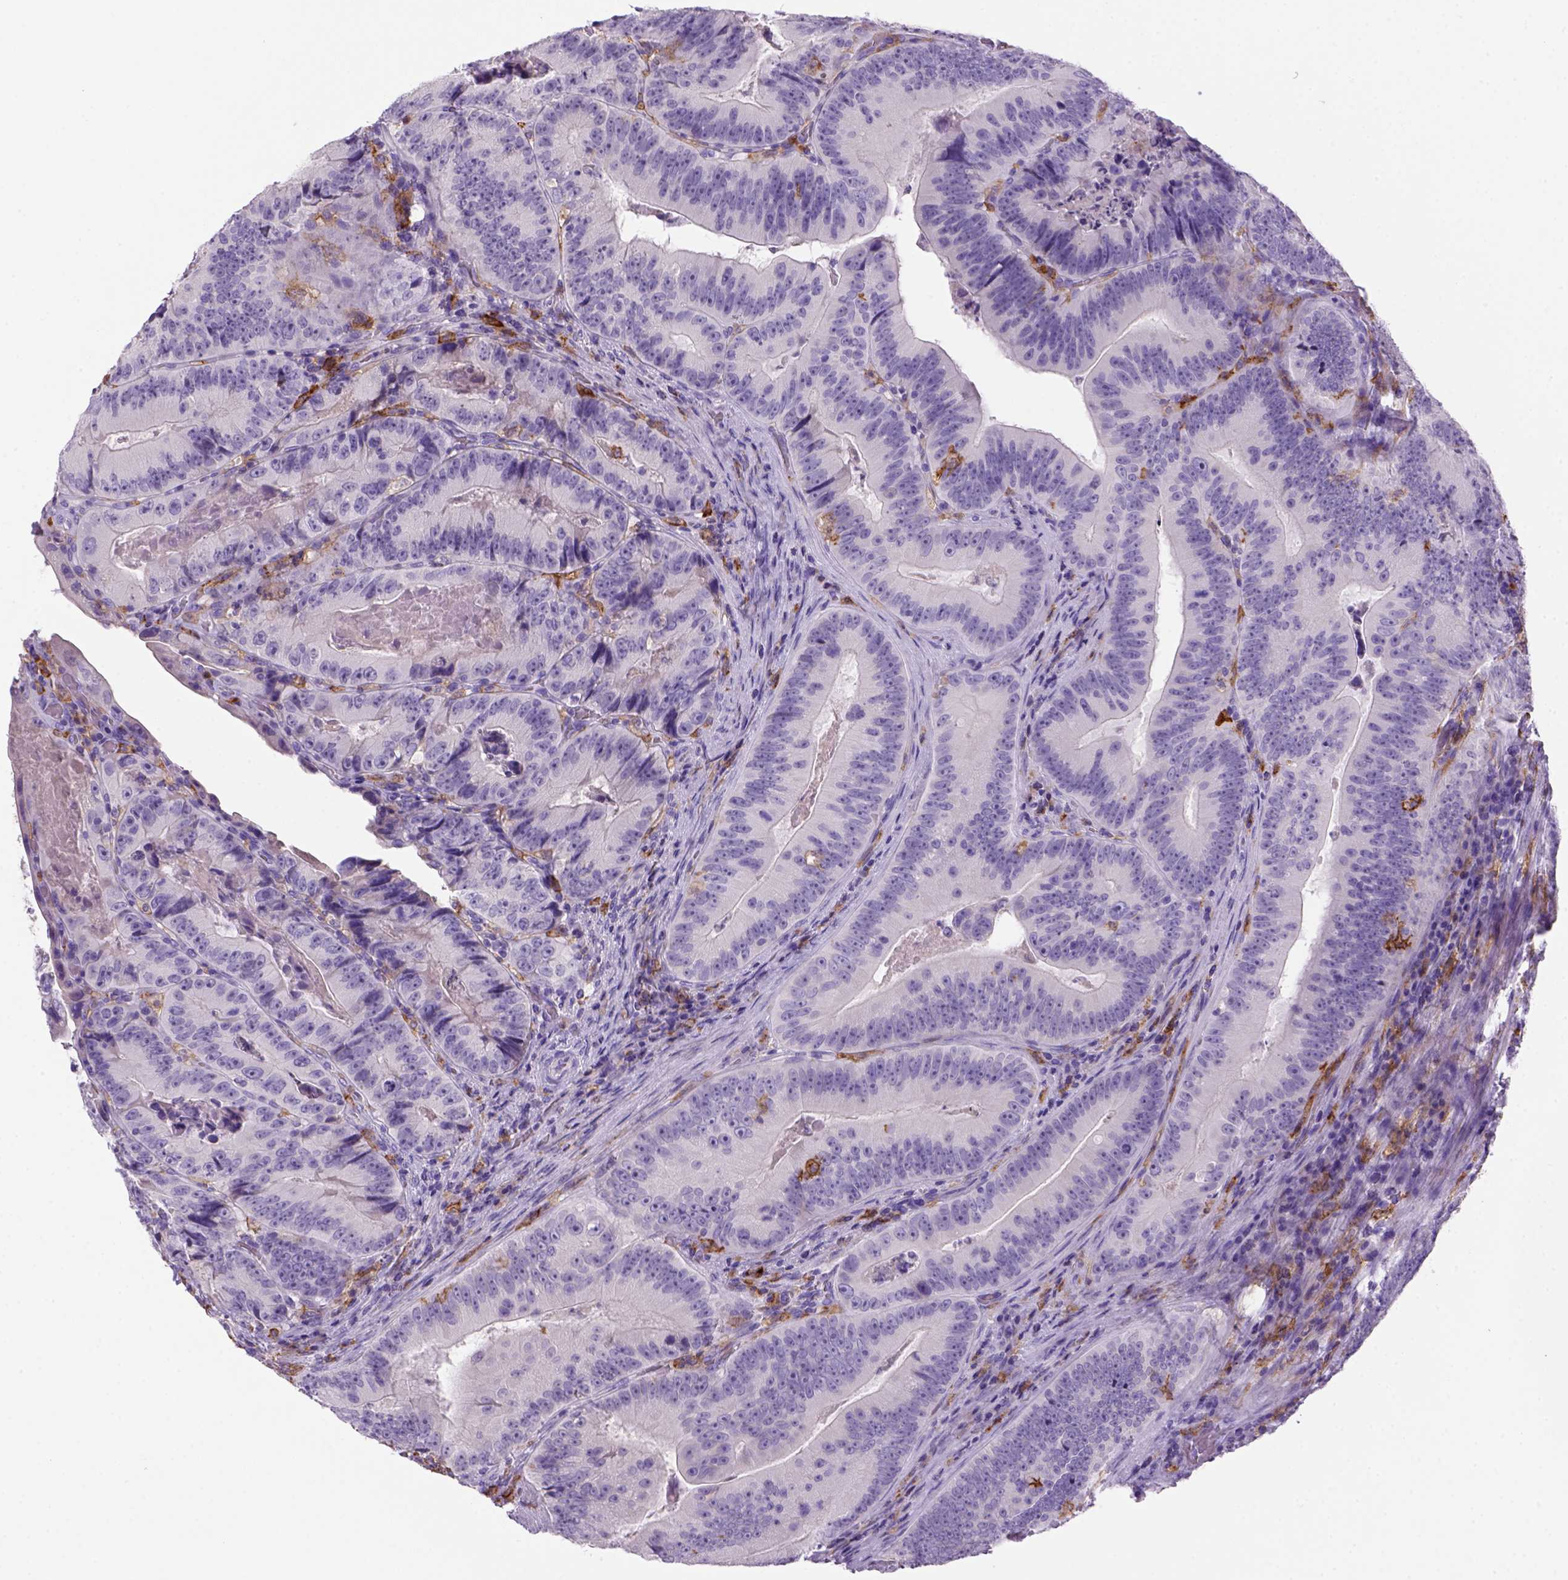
{"staining": {"intensity": "negative", "quantity": "none", "location": "none"}, "tissue": "colorectal cancer", "cell_type": "Tumor cells", "image_type": "cancer", "snomed": [{"axis": "morphology", "description": "Adenocarcinoma, NOS"}, {"axis": "topography", "description": "Colon"}], "caption": "DAB (3,3'-diaminobenzidine) immunohistochemical staining of colorectal adenocarcinoma reveals no significant expression in tumor cells.", "gene": "CD14", "patient": {"sex": "female", "age": 86}}